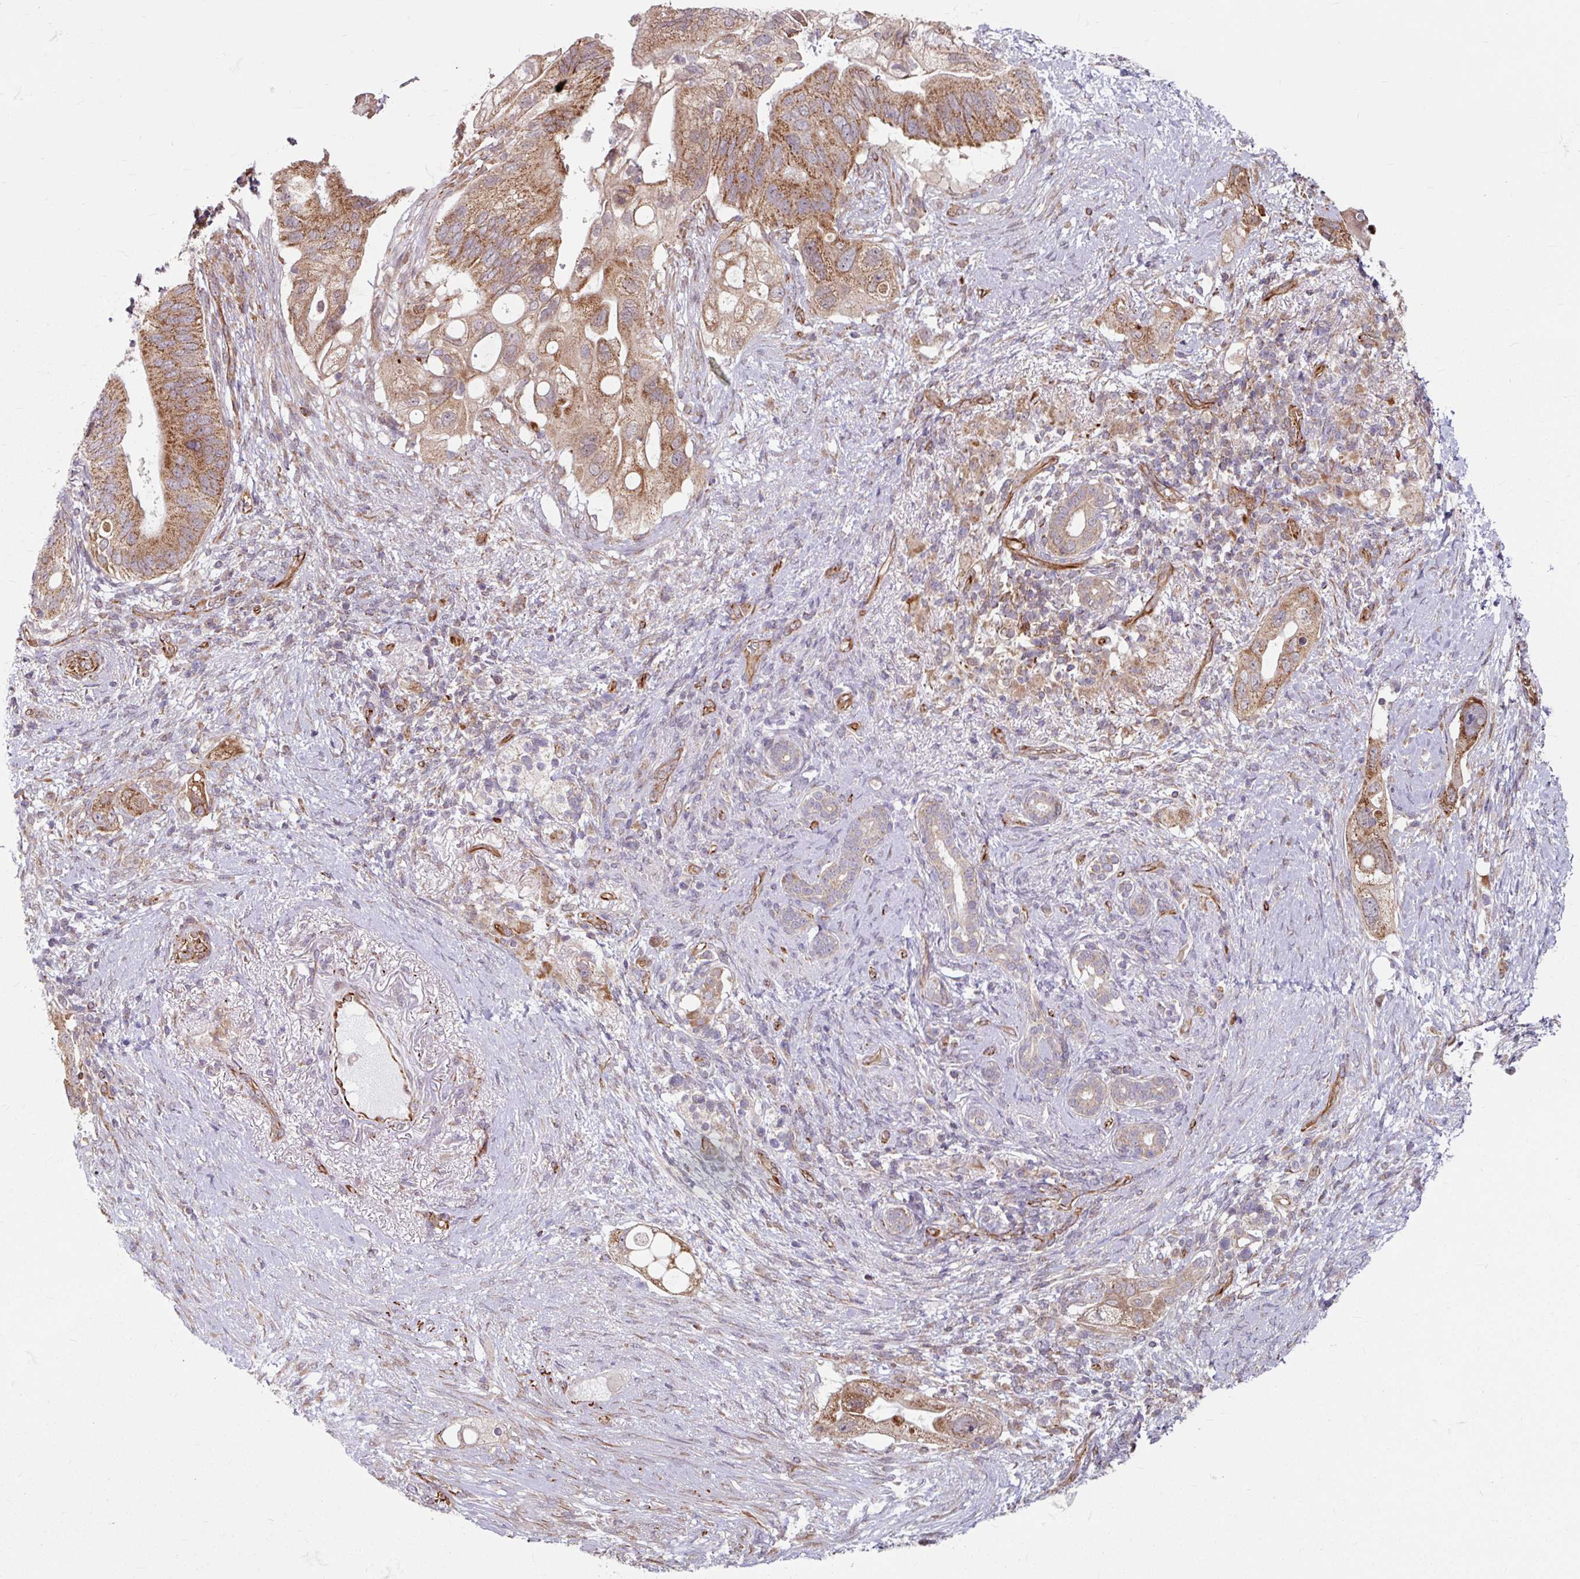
{"staining": {"intensity": "moderate", "quantity": ">75%", "location": "cytoplasmic/membranous"}, "tissue": "pancreatic cancer", "cell_type": "Tumor cells", "image_type": "cancer", "snomed": [{"axis": "morphology", "description": "Adenocarcinoma, NOS"}, {"axis": "topography", "description": "Pancreas"}], "caption": "High-magnification brightfield microscopy of pancreatic adenocarcinoma stained with DAB (brown) and counterstained with hematoxylin (blue). tumor cells exhibit moderate cytoplasmic/membranous positivity is identified in about>75% of cells.", "gene": "DAAM2", "patient": {"sex": "female", "age": 72}}